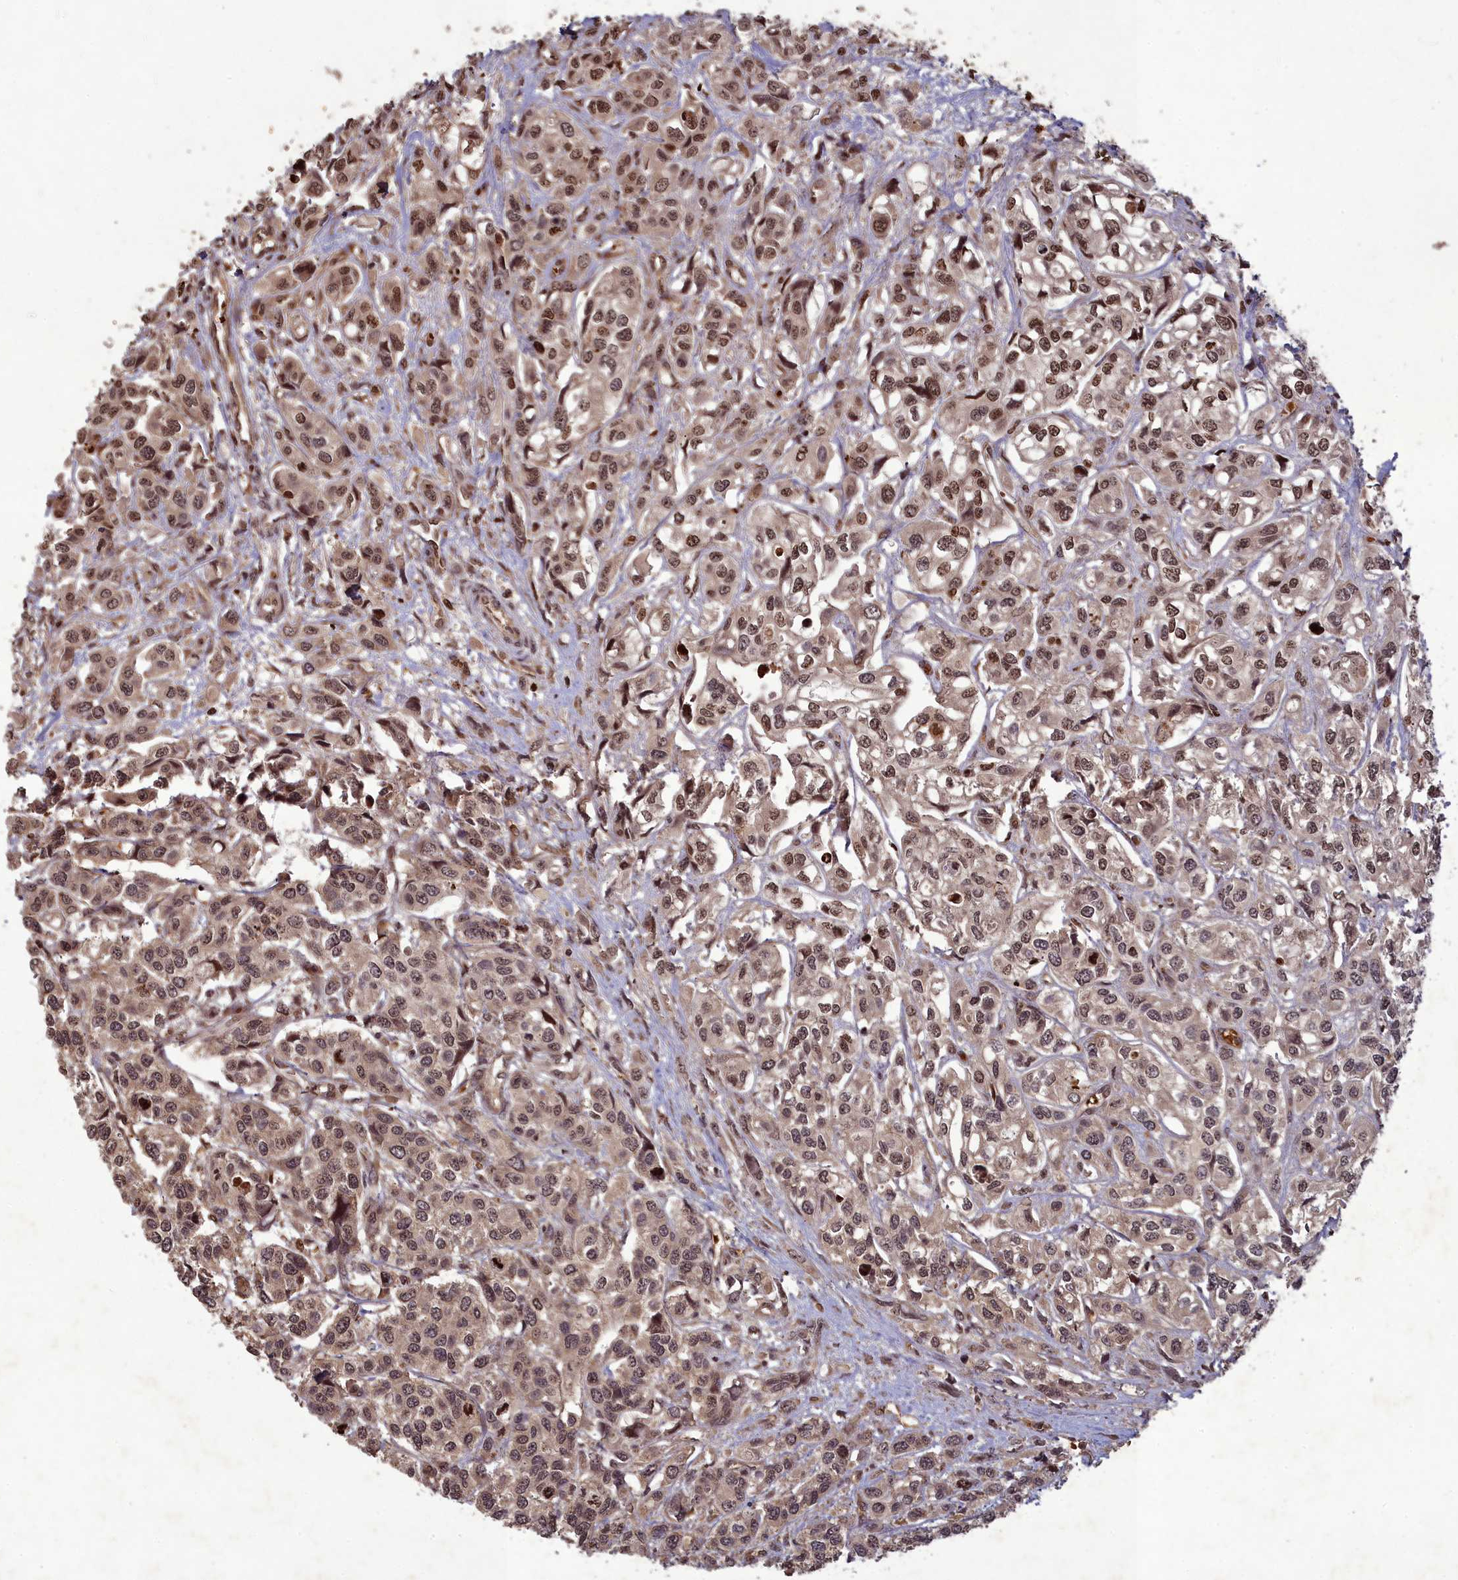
{"staining": {"intensity": "moderate", "quantity": ">75%", "location": "nuclear"}, "tissue": "urothelial cancer", "cell_type": "Tumor cells", "image_type": "cancer", "snomed": [{"axis": "morphology", "description": "Urothelial carcinoma, High grade"}, {"axis": "topography", "description": "Urinary bladder"}], "caption": "Immunohistochemical staining of human urothelial cancer reveals moderate nuclear protein positivity in approximately >75% of tumor cells. The protein is shown in brown color, while the nuclei are stained blue.", "gene": "SRMS", "patient": {"sex": "male", "age": 67}}